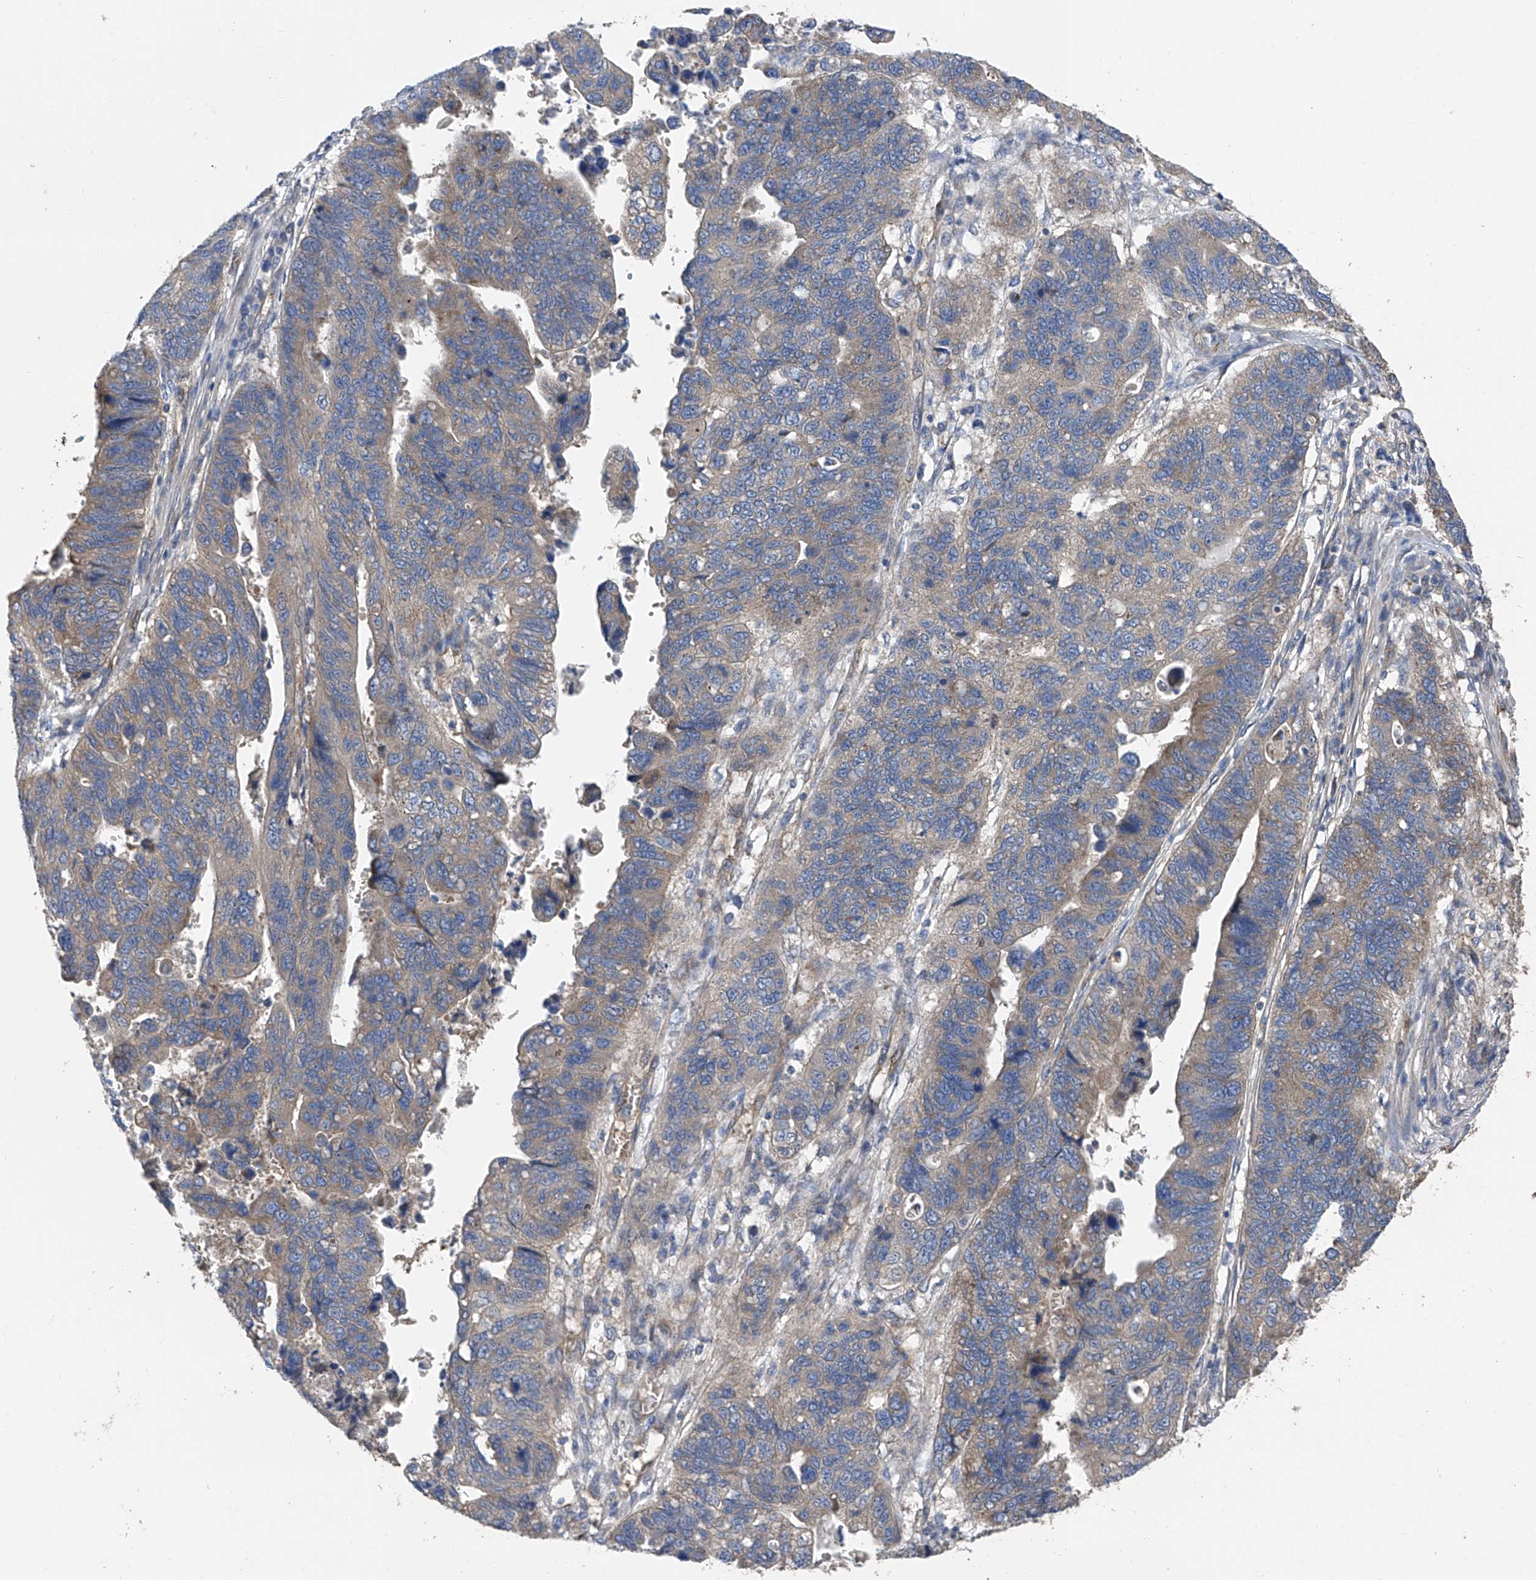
{"staining": {"intensity": "weak", "quantity": "25%-75%", "location": "cytoplasmic/membranous"}, "tissue": "stomach cancer", "cell_type": "Tumor cells", "image_type": "cancer", "snomed": [{"axis": "morphology", "description": "Adenocarcinoma, NOS"}, {"axis": "topography", "description": "Stomach"}], "caption": "Stomach cancer tissue reveals weak cytoplasmic/membranous expression in approximately 25%-75% of tumor cells (IHC, brightfield microscopy, high magnification).", "gene": "PTK2", "patient": {"sex": "male", "age": 59}}